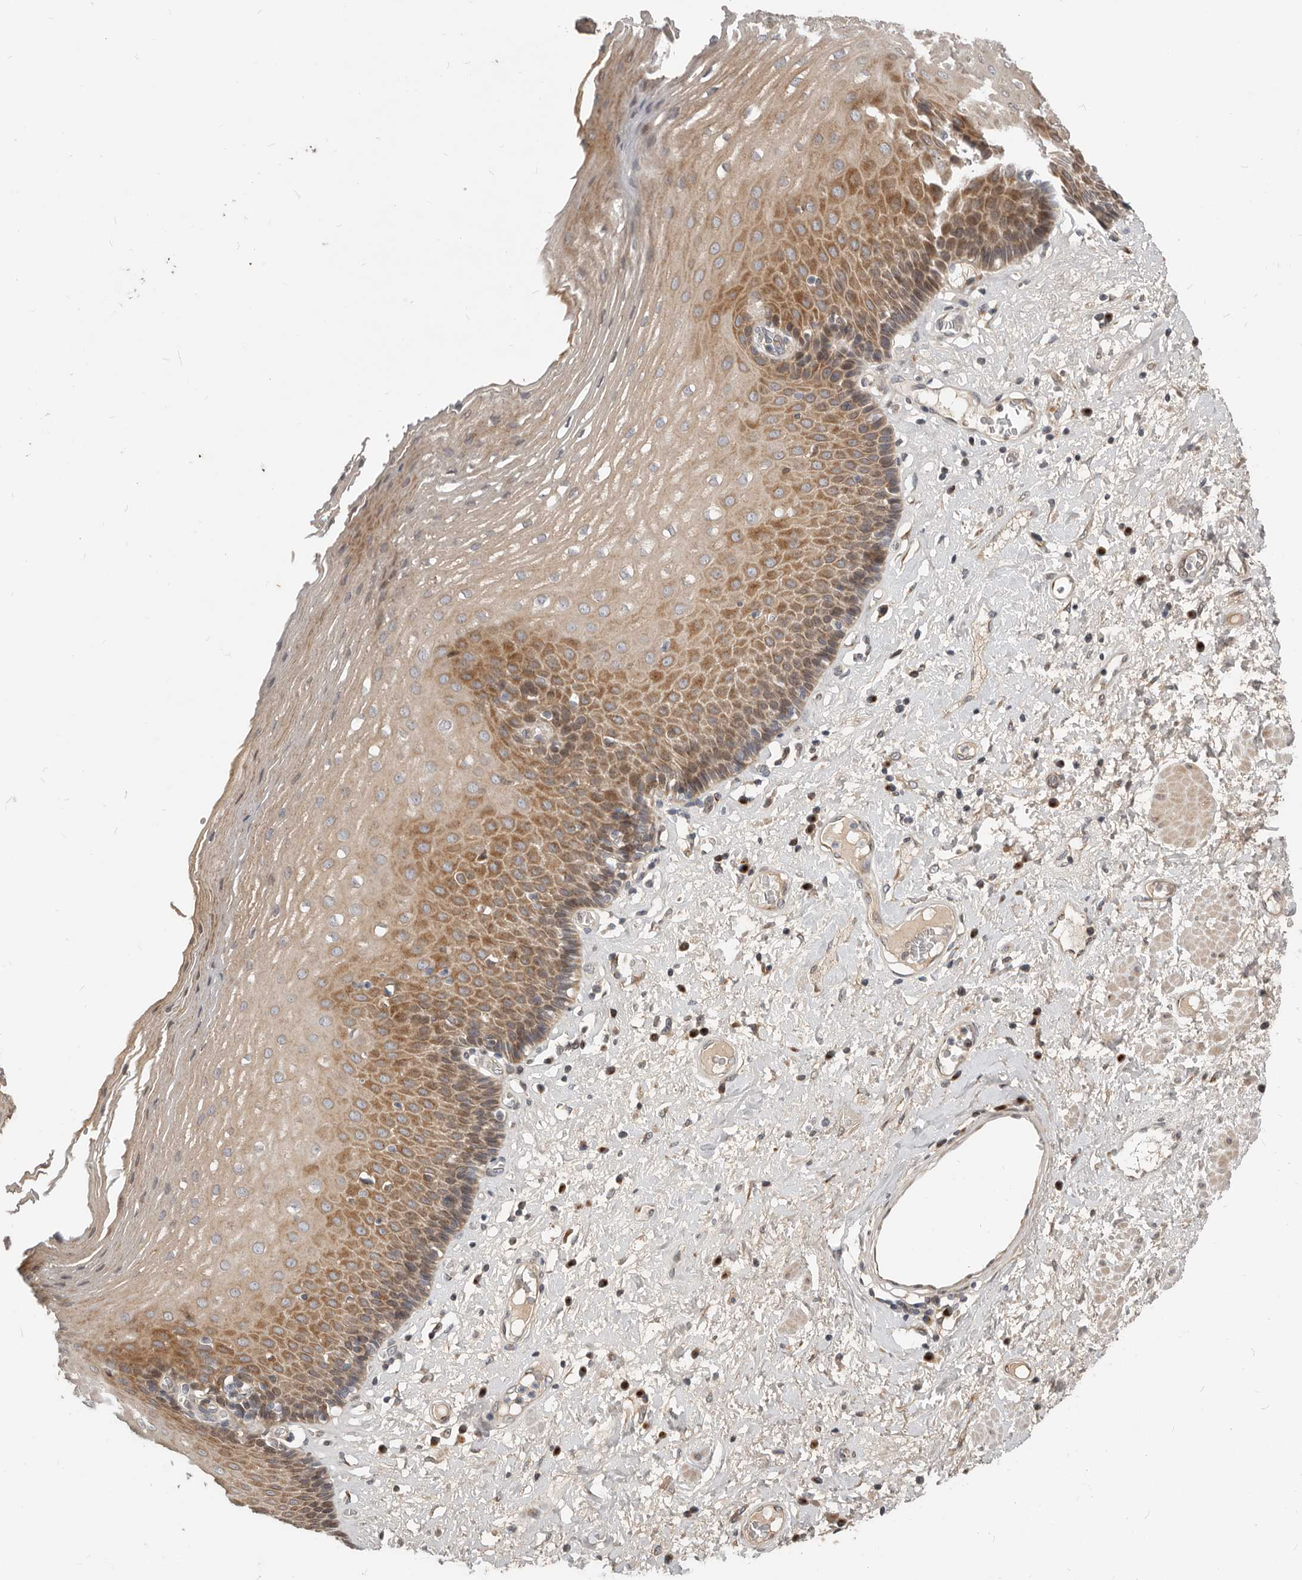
{"staining": {"intensity": "moderate", "quantity": "25%-75%", "location": "cytoplasmic/membranous"}, "tissue": "esophagus", "cell_type": "Squamous epithelial cells", "image_type": "normal", "snomed": [{"axis": "morphology", "description": "Normal tissue, NOS"}, {"axis": "morphology", "description": "Adenocarcinoma, NOS"}, {"axis": "topography", "description": "Esophagus"}], "caption": "Esophagus stained with immunohistochemistry (IHC) exhibits moderate cytoplasmic/membranous expression in about 25%-75% of squamous epithelial cells. (DAB IHC with brightfield microscopy, high magnification).", "gene": "NPY4R2", "patient": {"sex": "male", "age": 62}}